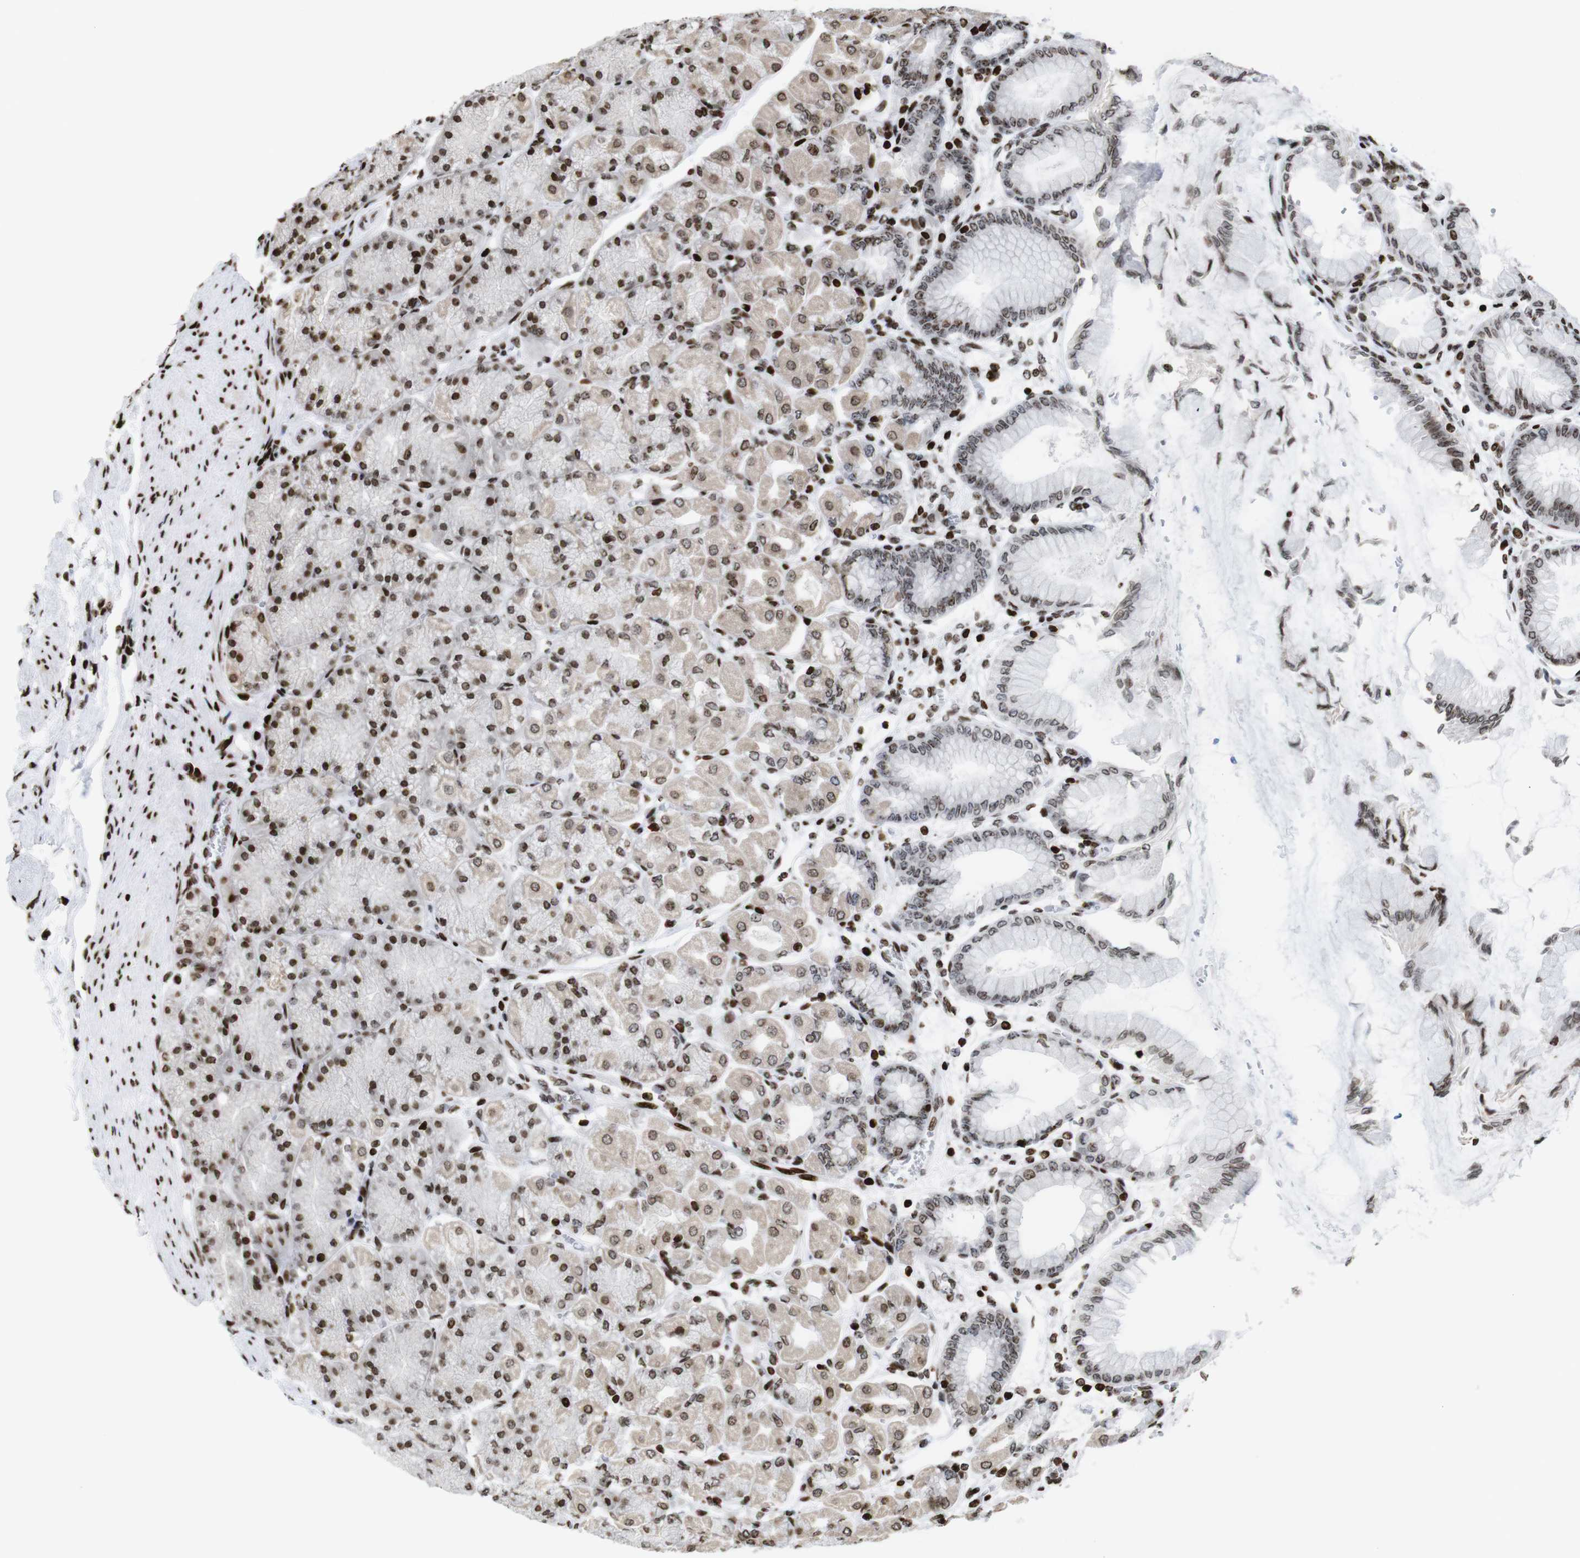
{"staining": {"intensity": "strong", "quantity": ">75%", "location": "nuclear"}, "tissue": "stomach", "cell_type": "Glandular cells", "image_type": "normal", "snomed": [{"axis": "morphology", "description": "Normal tissue, NOS"}, {"axis": "topography", "description": "Stomach, upper"}], "caption": "A histopathology image of human stomach stained for a protein demonstrates strong nuclear brown staining in glandular cells. Immunohistochemistry stains the protein of interest in brown and the nuclei are stained blue.", "gene": "H1", "patient": {"sex": "female", "age": 56}}